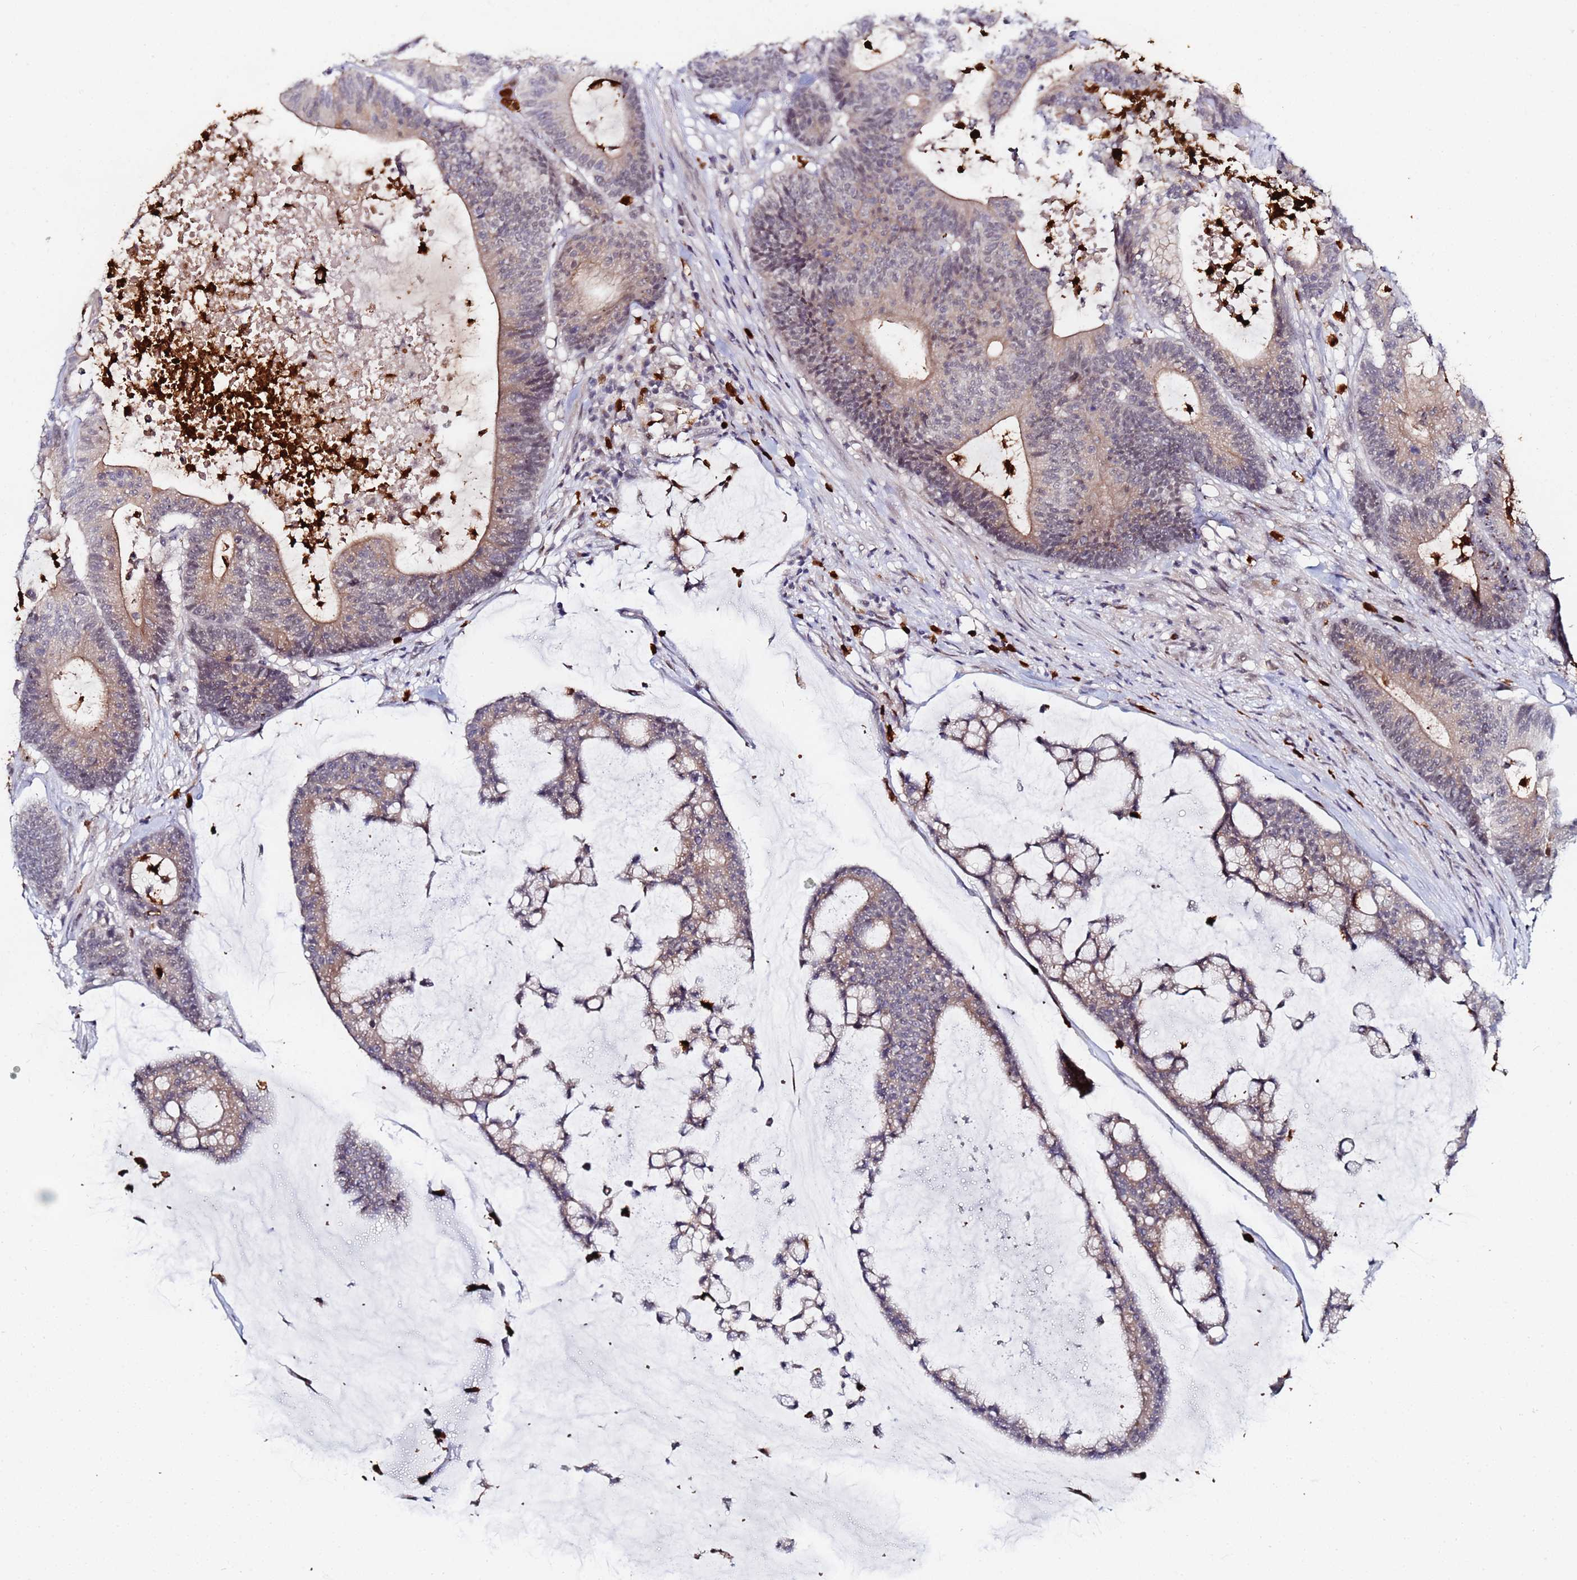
{"staining": {"intensity": "weak", "quantity": "25%-75%", "location": "cytoplasmic/membranous"}, "tissue": "colorectal cancer", "cell_type": "Tumor cells", "image_type": "cancer", "snomed": [{"axis": "morphology", "description": "Adenocarcinoma, NOS"}, {"axis": "topography", "description": "Colon"}], "caption": "This histopathology image shows immunohistochemistry staining of colorectal cancer (adenocarcinoma), with low weak cytoplasmic/membranous positivity in approximately 25%-75% of tumor cells.", "gene": "MTCL1", "patient": {"sex": "female", "age": 84}}